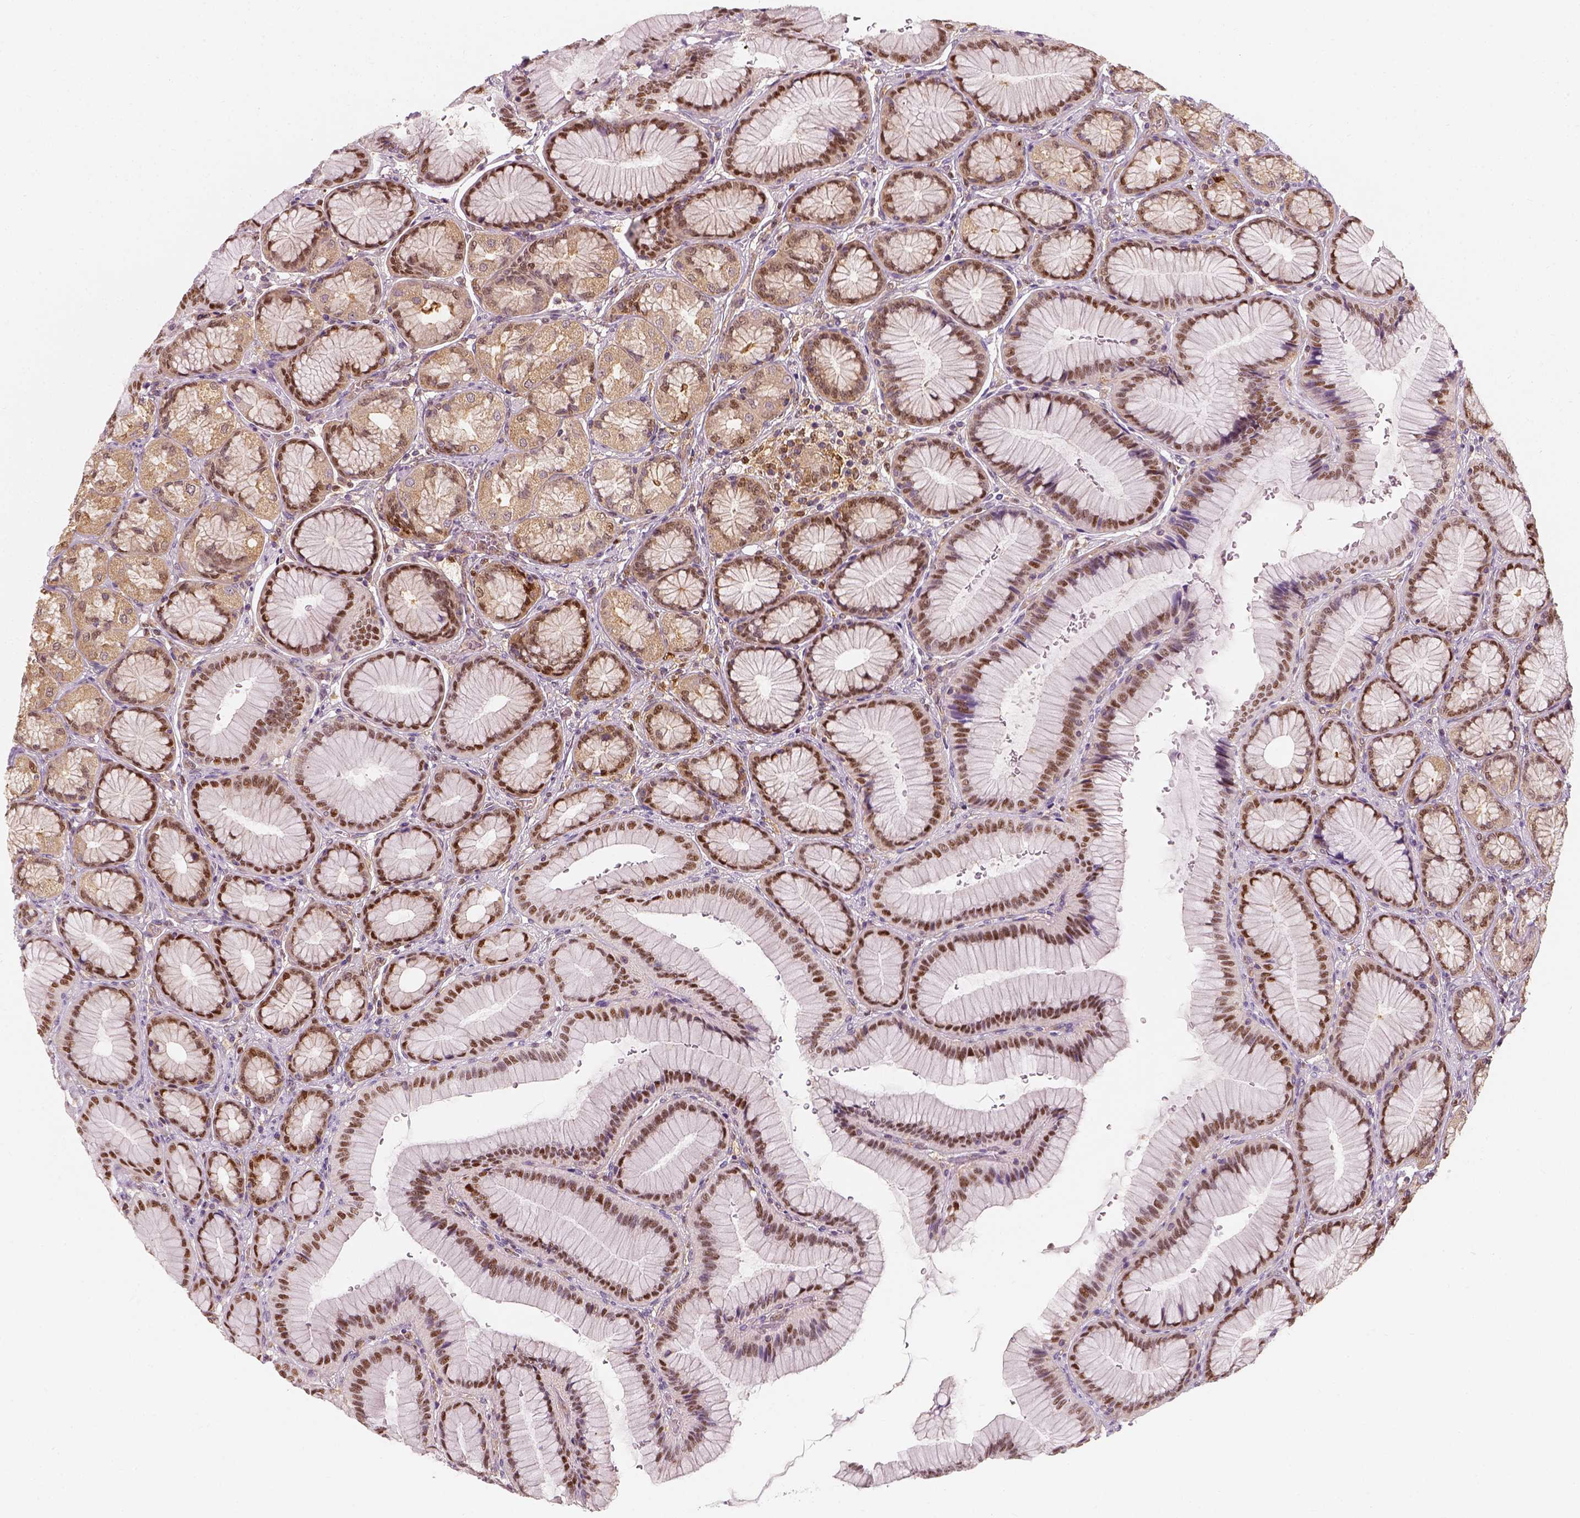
{"staining": {"intensity": "moderate", "quantity": ">75%", "location": "nuclear"}, "tissue": "stomach", "cell_type": "Glandular cells", "image_type": "normal", "snomed": [{"axis": "morphology", "description": "Normal tissue, NOS"}, {"axis": "morphology", "description": "Adenocarcinoma, NOS"}, {"axis": "morphology", "description": "Adenocarcinoma, High grade"}, {"axis": "topography", "description": "Stomach, upper"}, {"axis": "topography", "description": "Stomach"}], "caption": "High-magnification brightfield microscopy of benign stomach stained with DAB (3,3'-diaminobenzidine) (brown) and counterstained with hematoxylin (blue). glandular cells exhibit moderate nuclear staining is seen in about>75% of cells. (IHC, brightfield microscopy, high magnification).", "gene": "SQSTM1", "patient": {"sex": "female", "age": 65}}